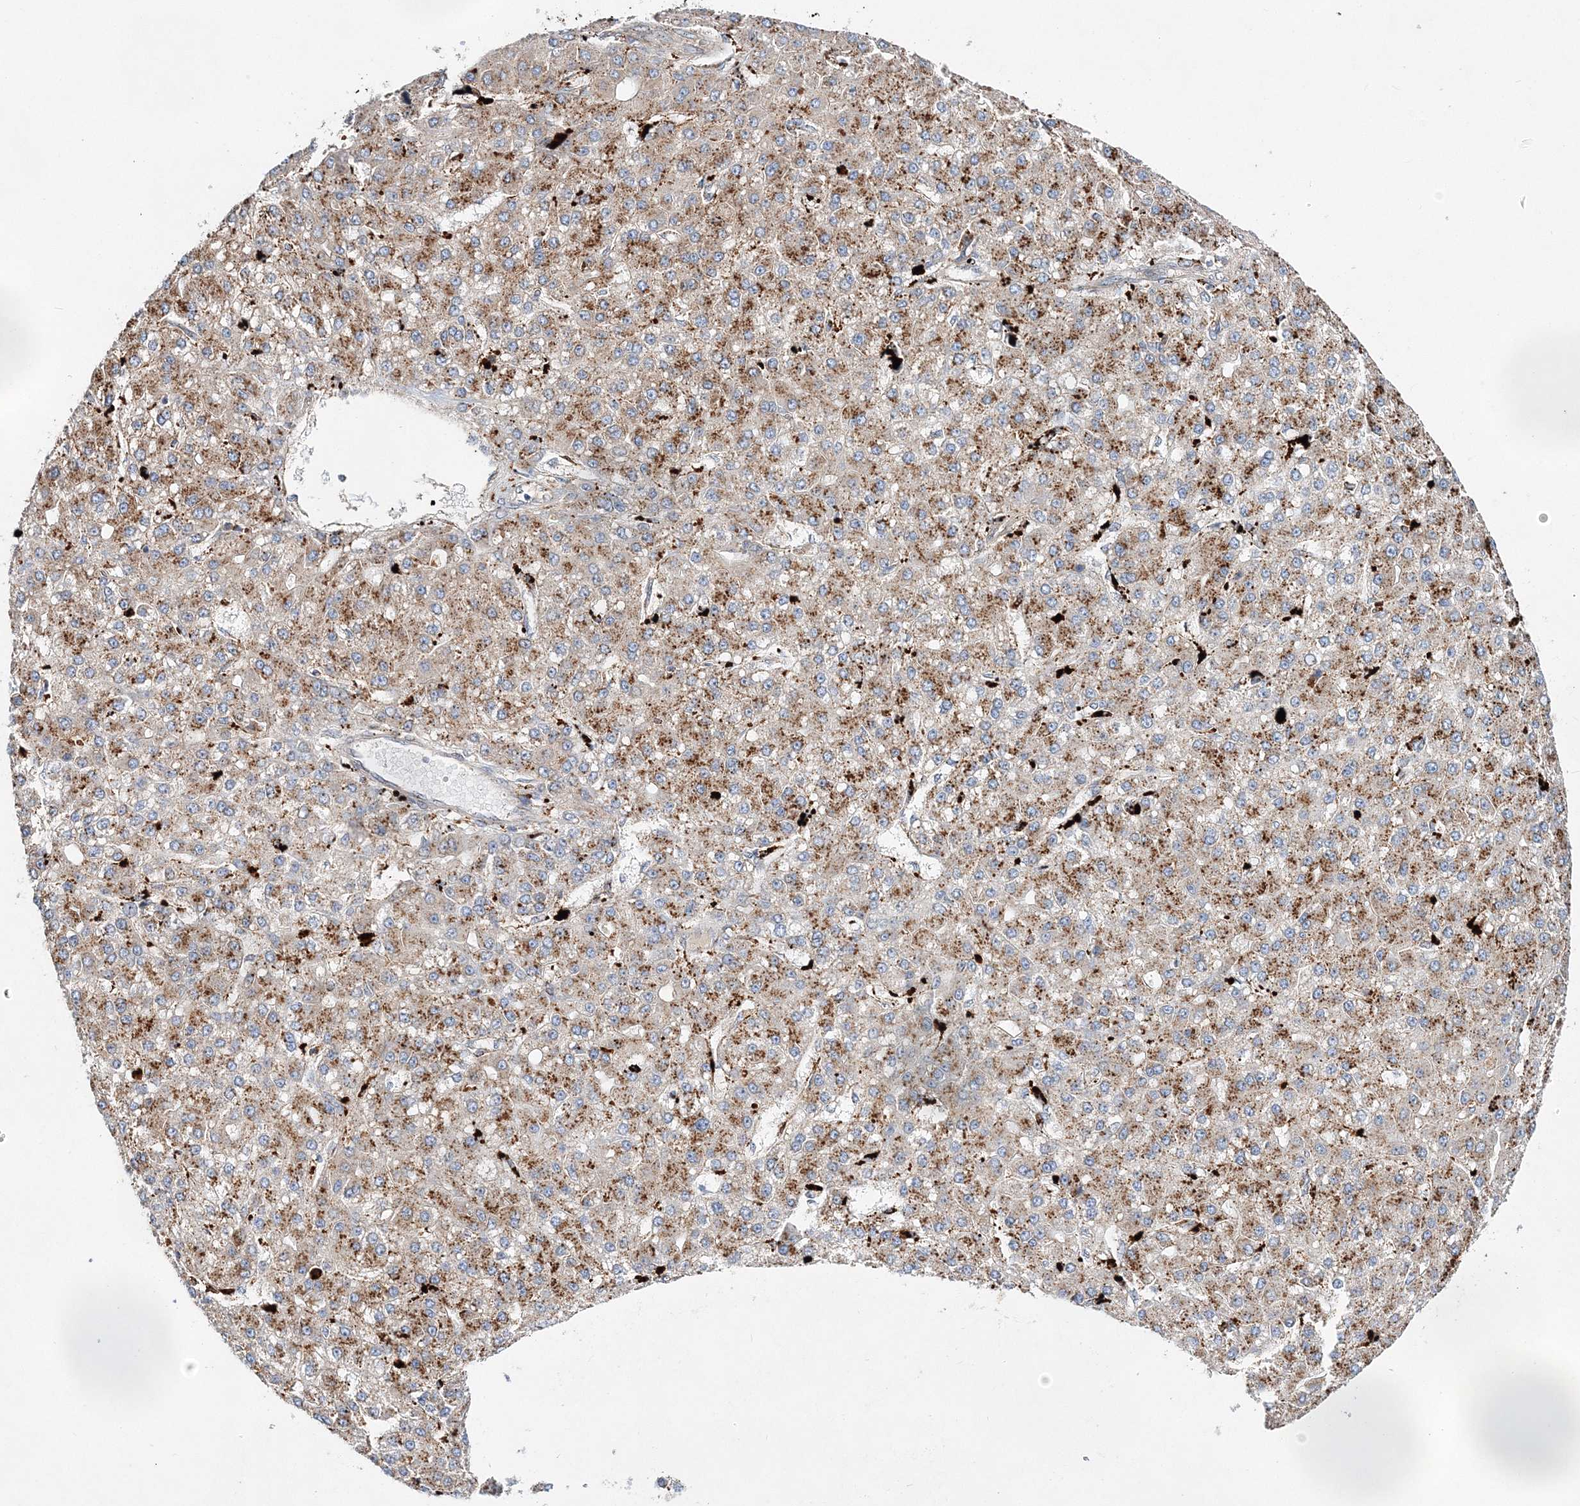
{"staining": {"intensity": "strong", "quantity": ">75%", "location": "cytoplasmic/membranous"}, "tissue": "liver cancer", "cell_type": "Tumor cells", "image_type": "cancer", "snomed": [{"axis": "morphology", "description": "Carcinoma, Hepatocellular, NOS"}, {"axis": "topography", "description": "Liver"}], "caption": "IHC micrograph of neoplastic tissue: human liver cancer stained using immunohistochemistry exhibits high levels of strong protein expression localized specifically in the cytoplasmic/membranous of tumor cells, appearing as a cytoplasmic/membranous brown color.", "gene": "C3orf38", "patient": {"sex": "male", "age": 67}}